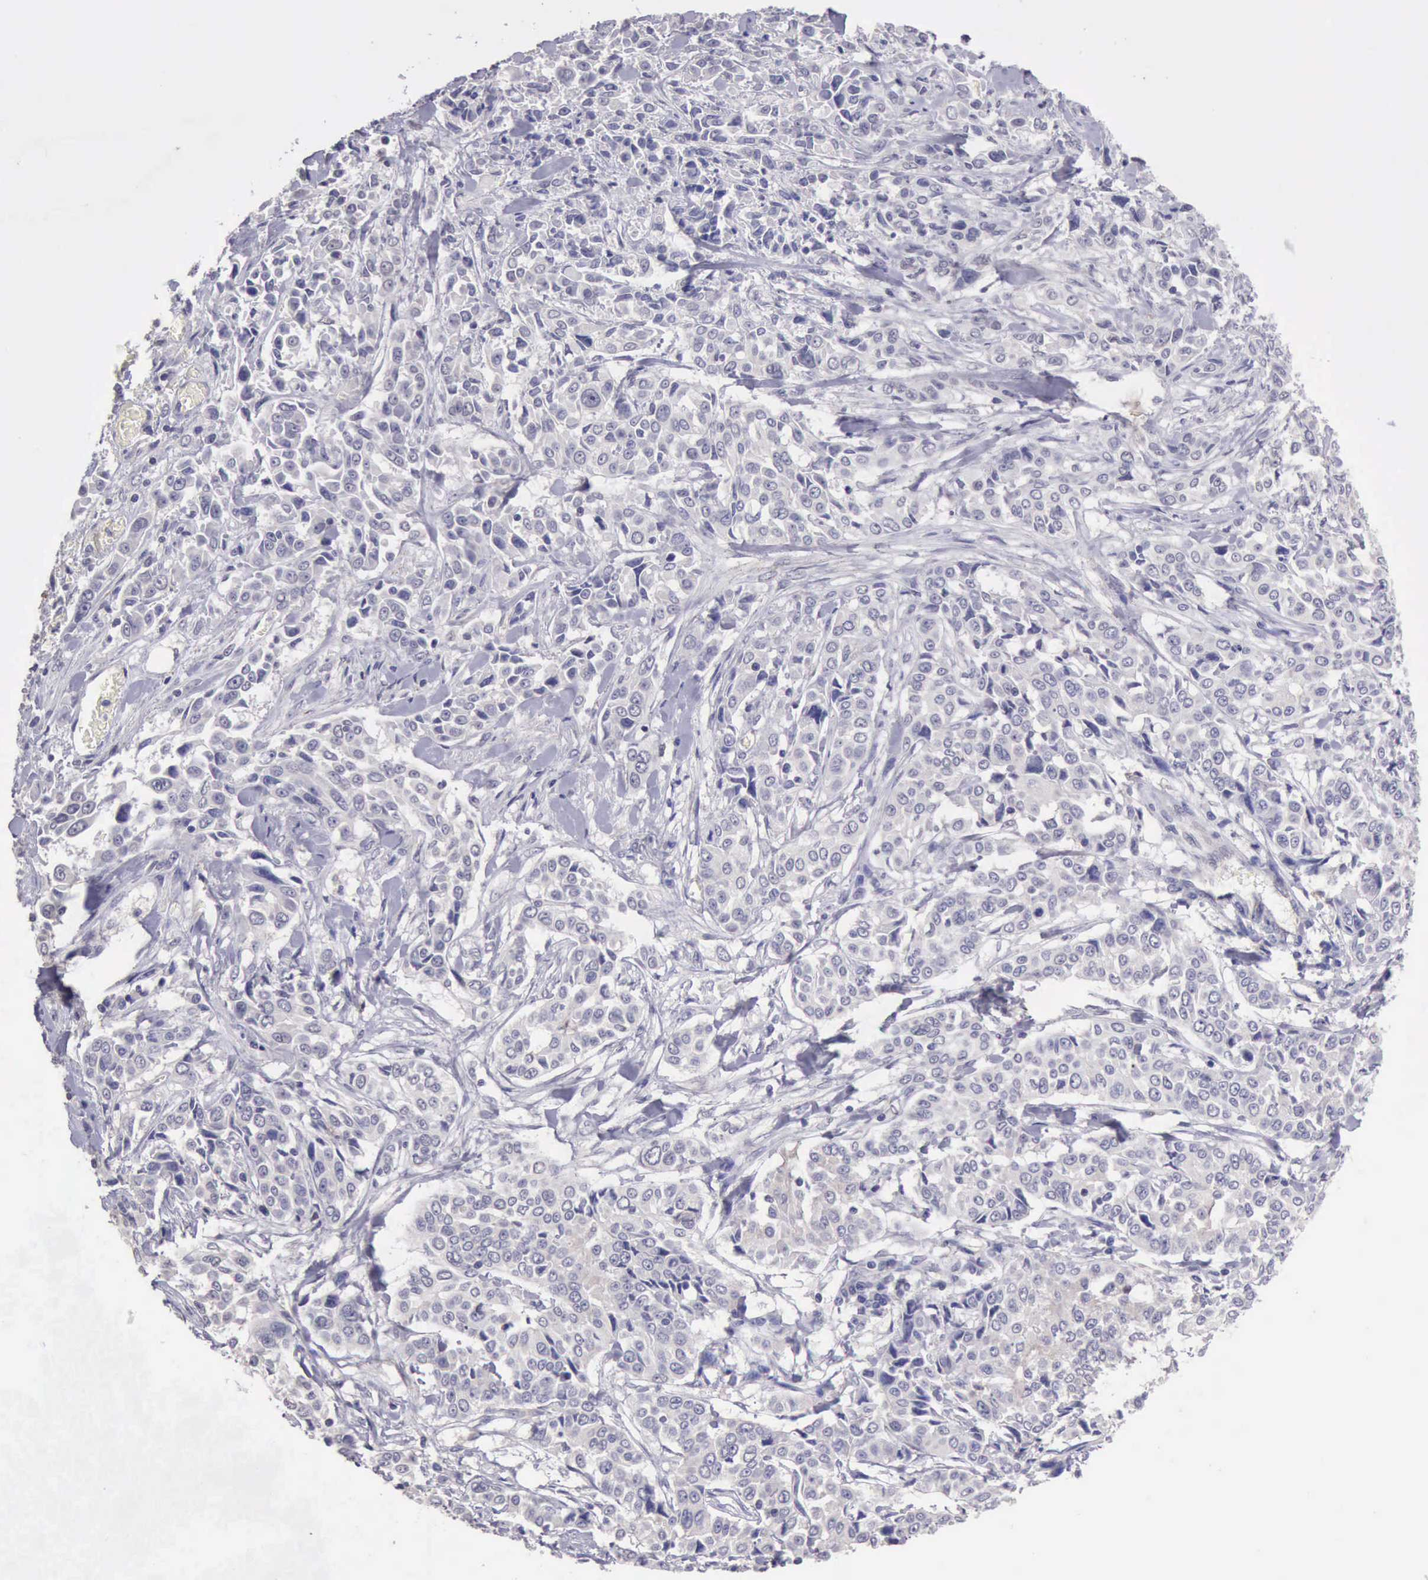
{"staining": {"intensity": "negative", "quantity": "none", "location": "none"}, "tissue": "pancreatic cancer", "cell_type": "Tumor cells", "image_type": "cancer", "snomed": [{"axis": "morphology", "description": "Adenocarcinoma, NOS"}, {"axis": "topography", "description": "Pancreas"}], "caption": "Immunohistochemistry image of human pancreatic cancer (adenocarcinoma) stained for a protein (brown), which exhibits no staining in tumor cells.", "gene": "KCND1", "patient": {"sex": "female", "age": 52}}